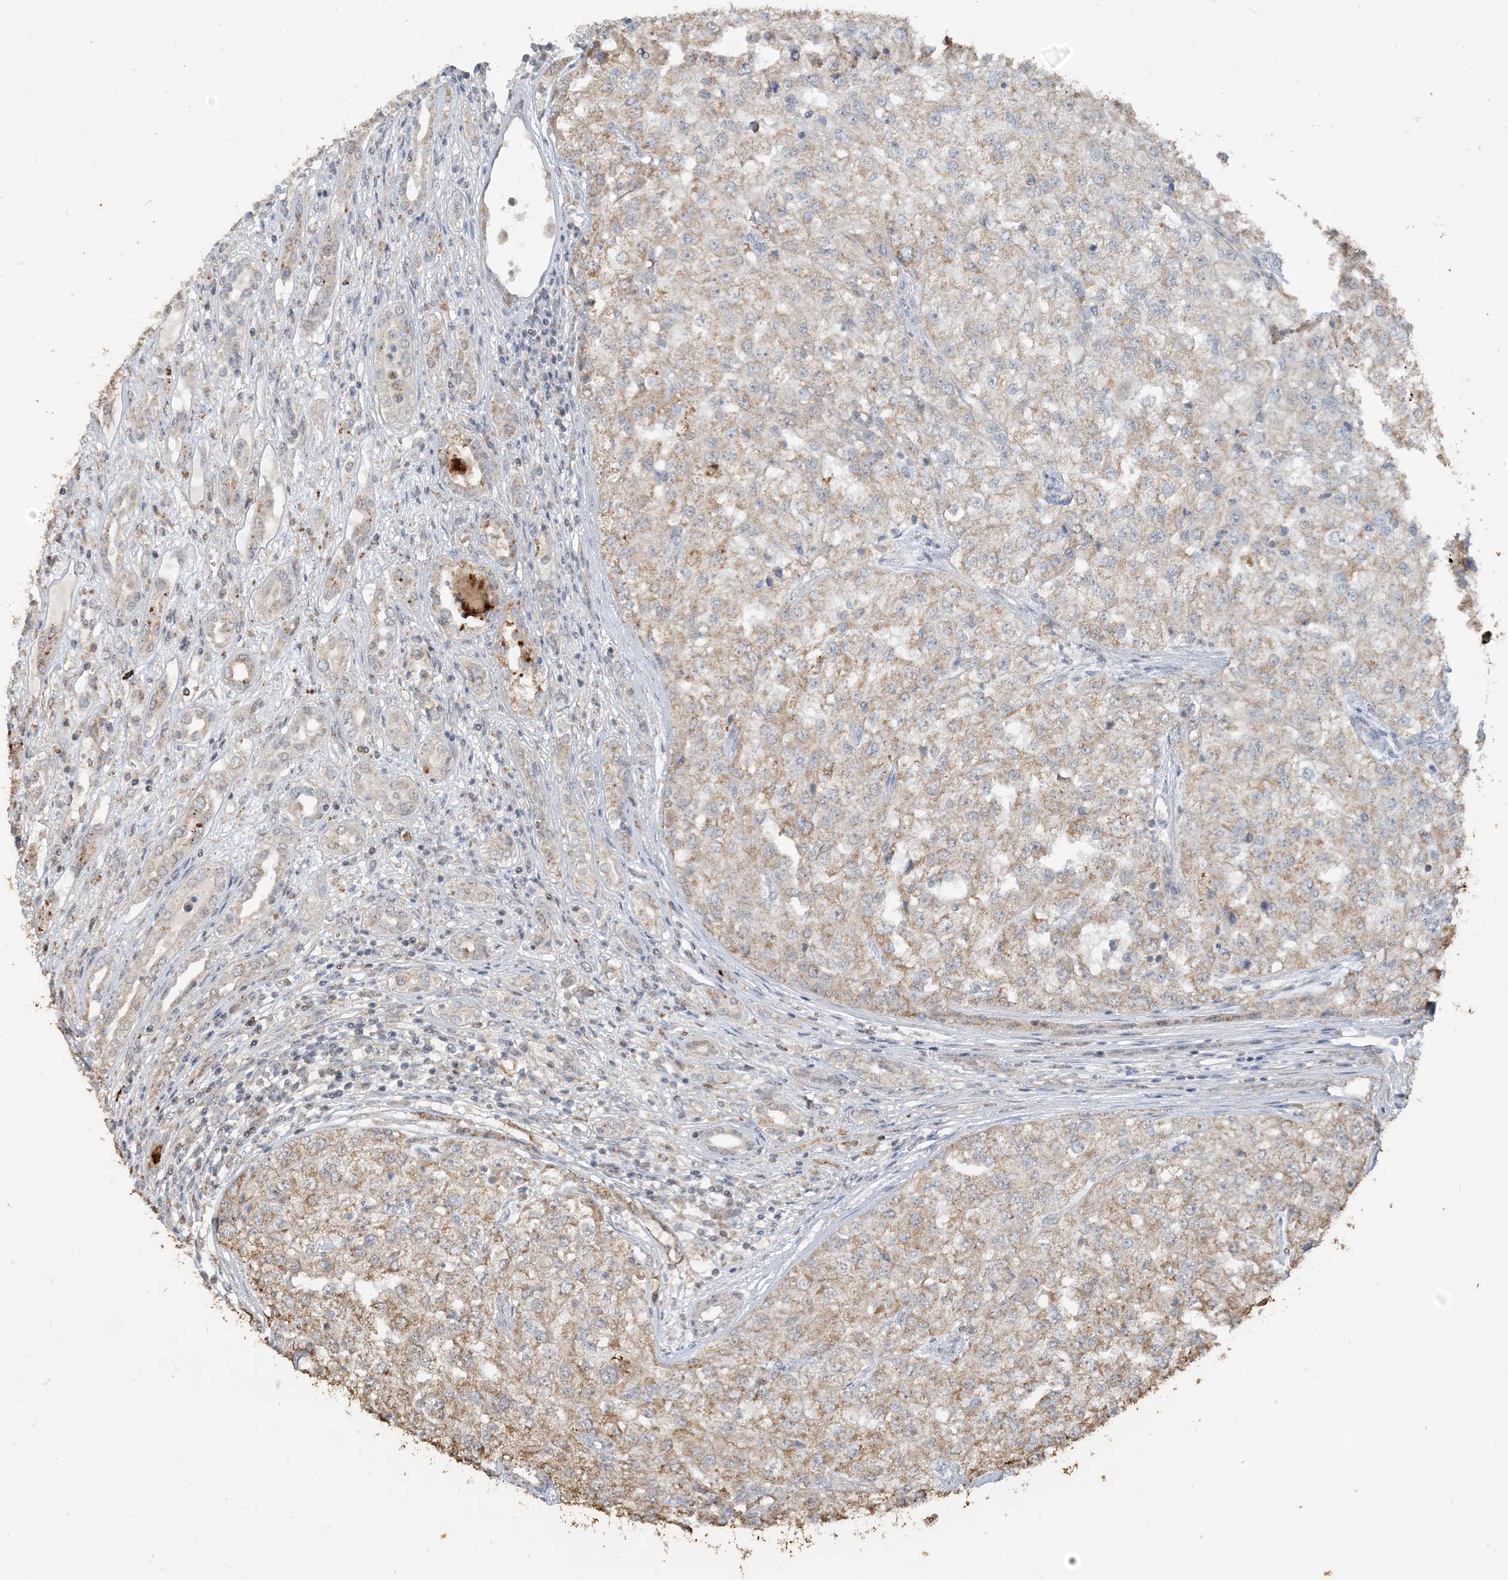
{"staining": {"intensity": "moderate", "quantity": "25%-75%", "location": "cytoplasmic/membranous"}, "tissue": "renal cancer", "cell_type": "Tumor cells", "image_type": "cancer", "snomed": [{"axis": "morphology", "description": "Adenocarcinoma, NOS"}, {"axis": "topography", "description": "Kidney"}], "caption": "High-magnification brightfield microscopy of renal adenocarcinoma stained with DAB (3,3'-diaminobenzidine) (brown) and counterstained with hematoxylin (blue). tumor cells exhibit moderate cytoplasmic/membranous expression is seen in about25%-75% of cells. The protein of interest is shown in brown color, while the nuclei are stained blue.", "gene": "SFMBT2", "patient": {"sex": "female", "age": 54}}